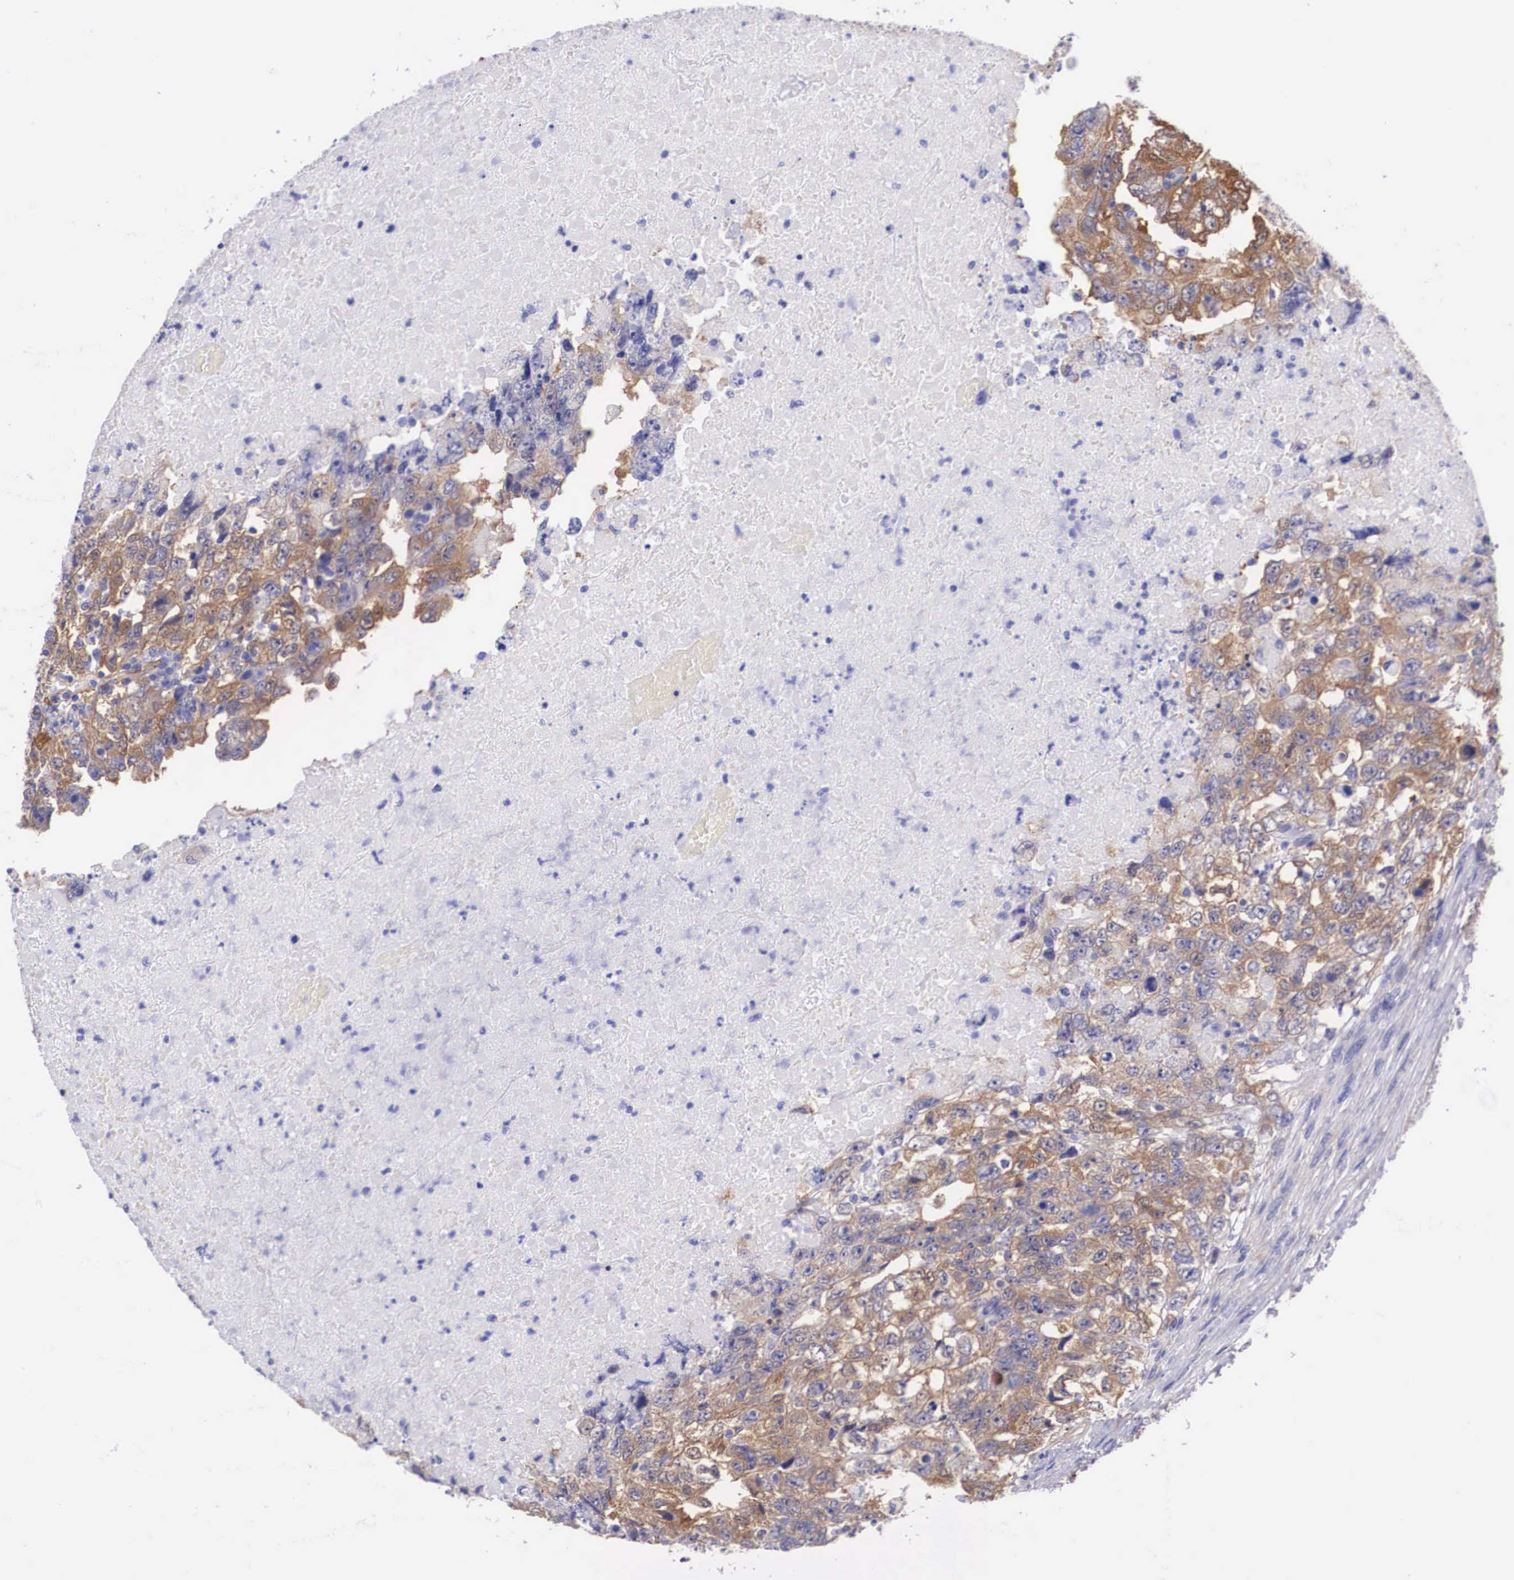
{"staining": {"intensity": "strong", "quantity": ">75%", "location": "cytoplasmic/membranous"}, "tissue": "testis cancer", "cell_type": "Tumor cells", "image_type": "cancer", "snomed": [{"axis": "morphology", "description": "Carcinoma, Embryonal, NOS"}, {"axis": "topography", "description": "Testis"}], "caption": "Embryonal carcinoma (testis) stained with DAB (3,3'-diaminobenzidine) immunohistochemistry shows high levels of strong cytoplasmic/membranous expression in approximately >75% of tumor cells. The protein is stained brown, and the nuclei are stained in blue (DAB IHC with brightfield microscopy, high magnification).", "gene": "BCAR1", "patient": {"sex": "male", "age": 36}}